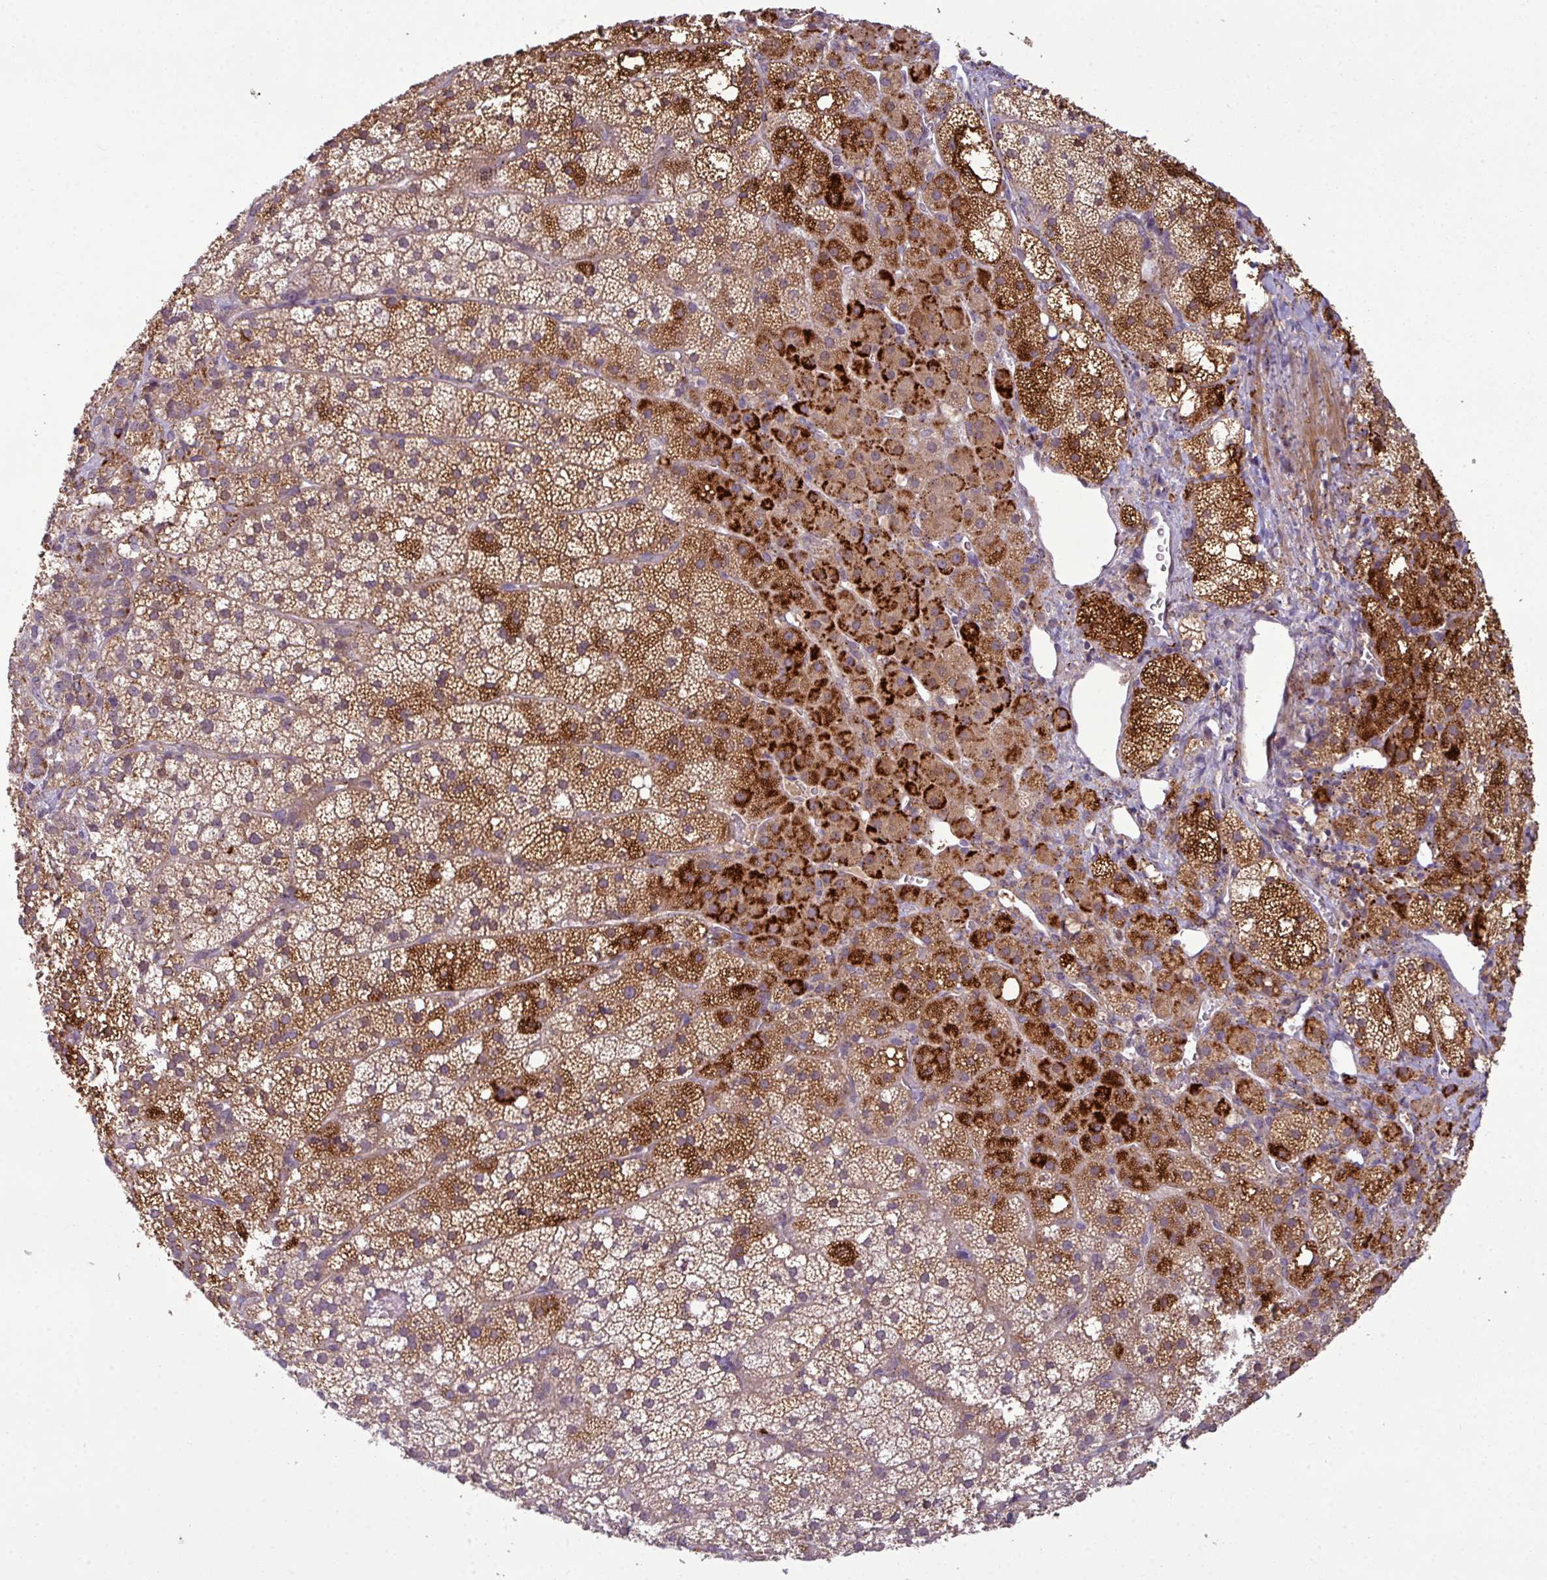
{"staining": {"intensity": "strong", "quantity": ">75%", "location": "cytoplasmic/membranous"}, "tissue": "adrenal gland", "cell_type": "Glandular cells", "image_type": "normal", "snomed": [{"axis": "morphology", "description": "Normal tissue, NOS"}, {"axis": "topography", "description": "Adrenal gland"}], "caption": "DAB (3,3'-diaminobenzidine) immunohistochemical staining of unremarkable human adrenal gland reveals strong cytoplasmic/membranous protein expression in about >75% of glandular cells.", "gene": "ZNF35", "patient": {"sex": "male", "age": 53}}